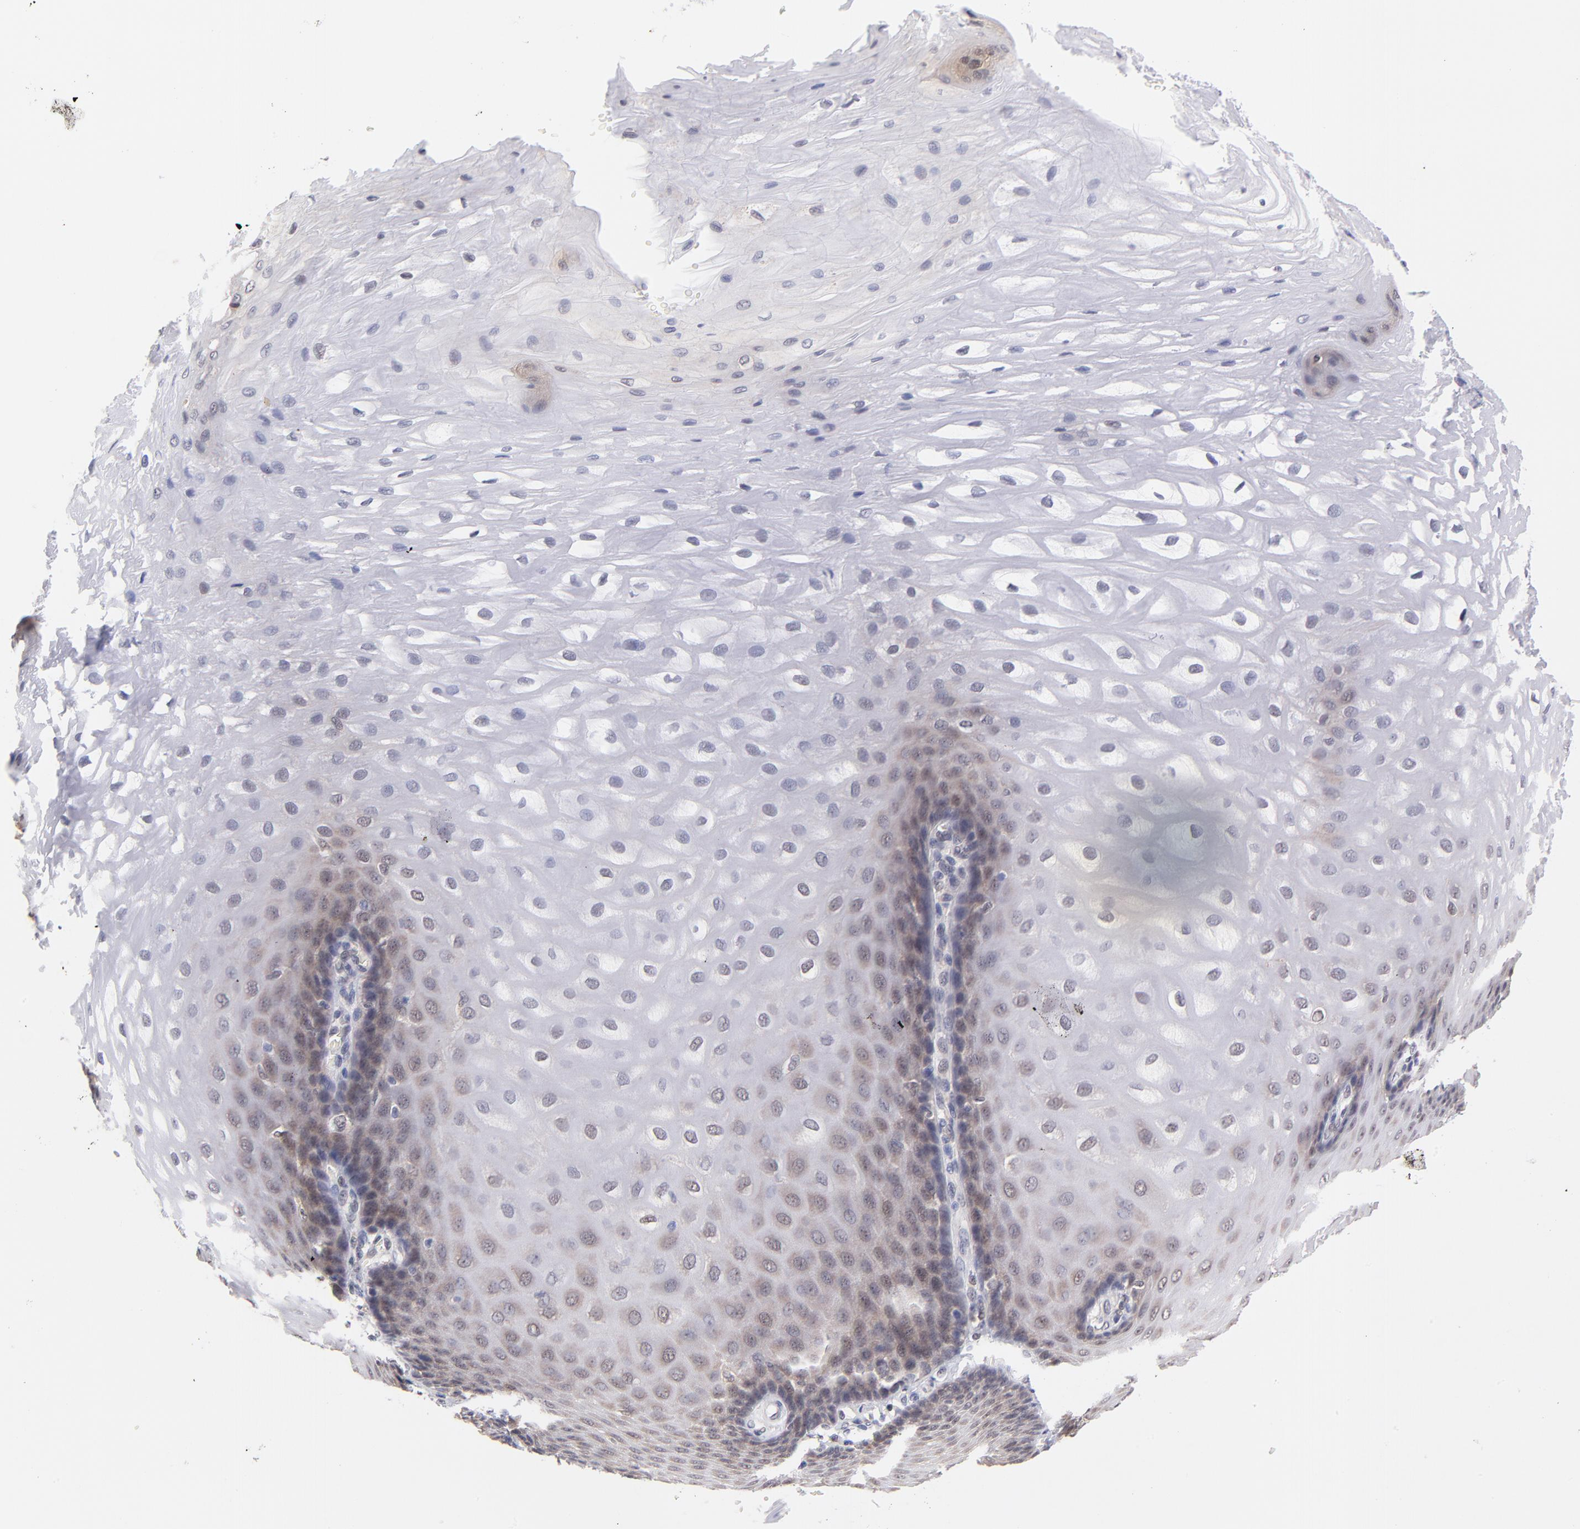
{"staining": {"intensity": "negative", "quantity": "none", "location": "none"}, "tissue": "esophagus", "cell_type": "Squamous epithelial cells", "image_type": "normal", "snomed": [{"axis": "morphology", "description": "Normal tissue, NOS"}, {"axis": "morphology", "description": "Adenocarcinoma, NOS"}, {"axis": "topography", "description": "Esophagus"}, {"axis": "topography", "description": "Stomach"}], "caption": "Photomicrograph shows no significant protein positivity in squamous epithelial cells of normal esophagus. (DAB IHC with hematoxylin counter stain).", "gene": "UBE2E2", "patient": {"sex": "male", "age": 62}}